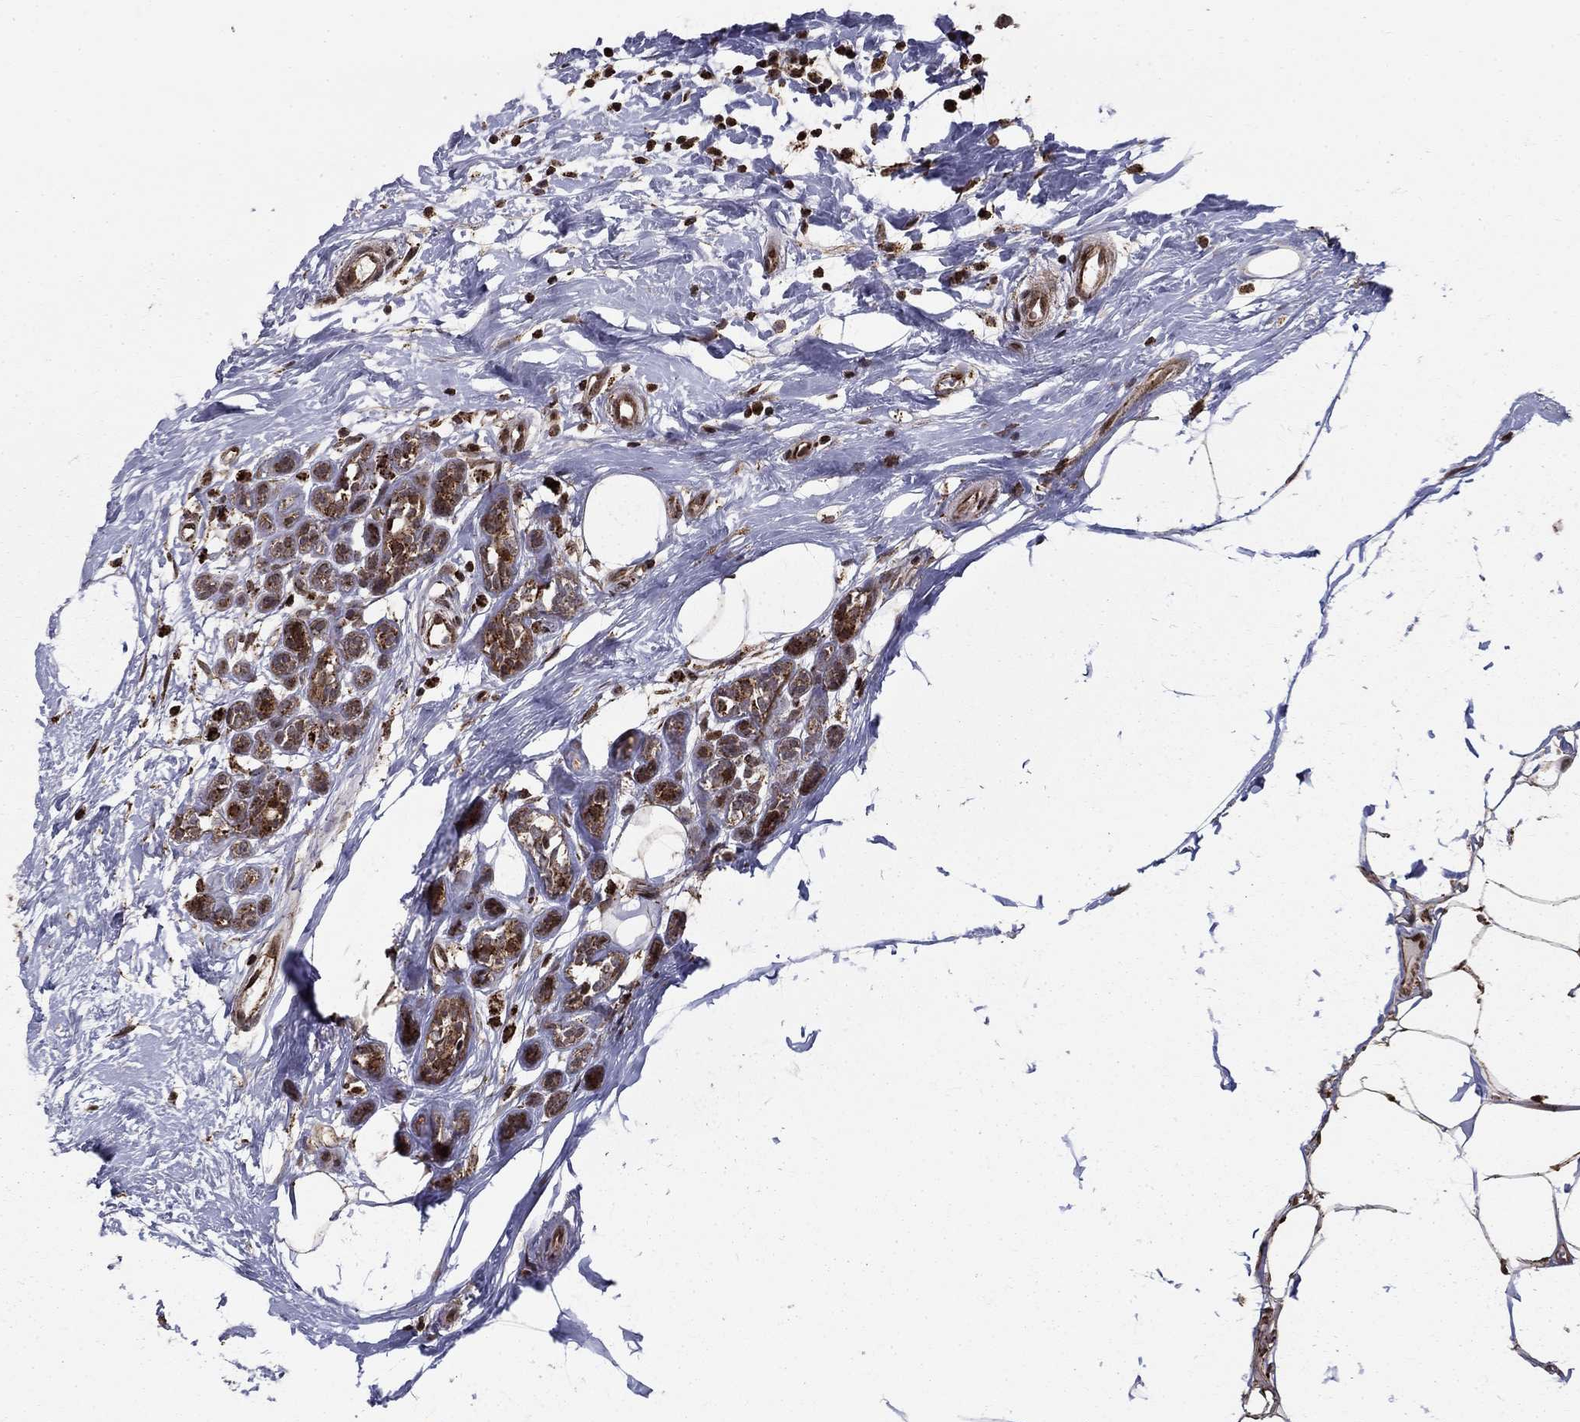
{"staining": {"intensity": "strong", "quantity": ">75%", "location": "cytoplasmic/membranous"}, "tissue": "breast cancer", "cell_type": "Tumor cells", "image_type": "cancer", "snomed": [{"axis": "morphology", "description": "Duct carcinoma"}, {"axis": "topography", "description": "Breast"}], "caption": "This is an image of IHC staining of breast cancer (invasive ductal carcinoma), which shows strong expression in the cytoplasmic/membranous of tumor cells.", "gene": "ACOT13", "patient": {"sex": "female", "age": 45}}